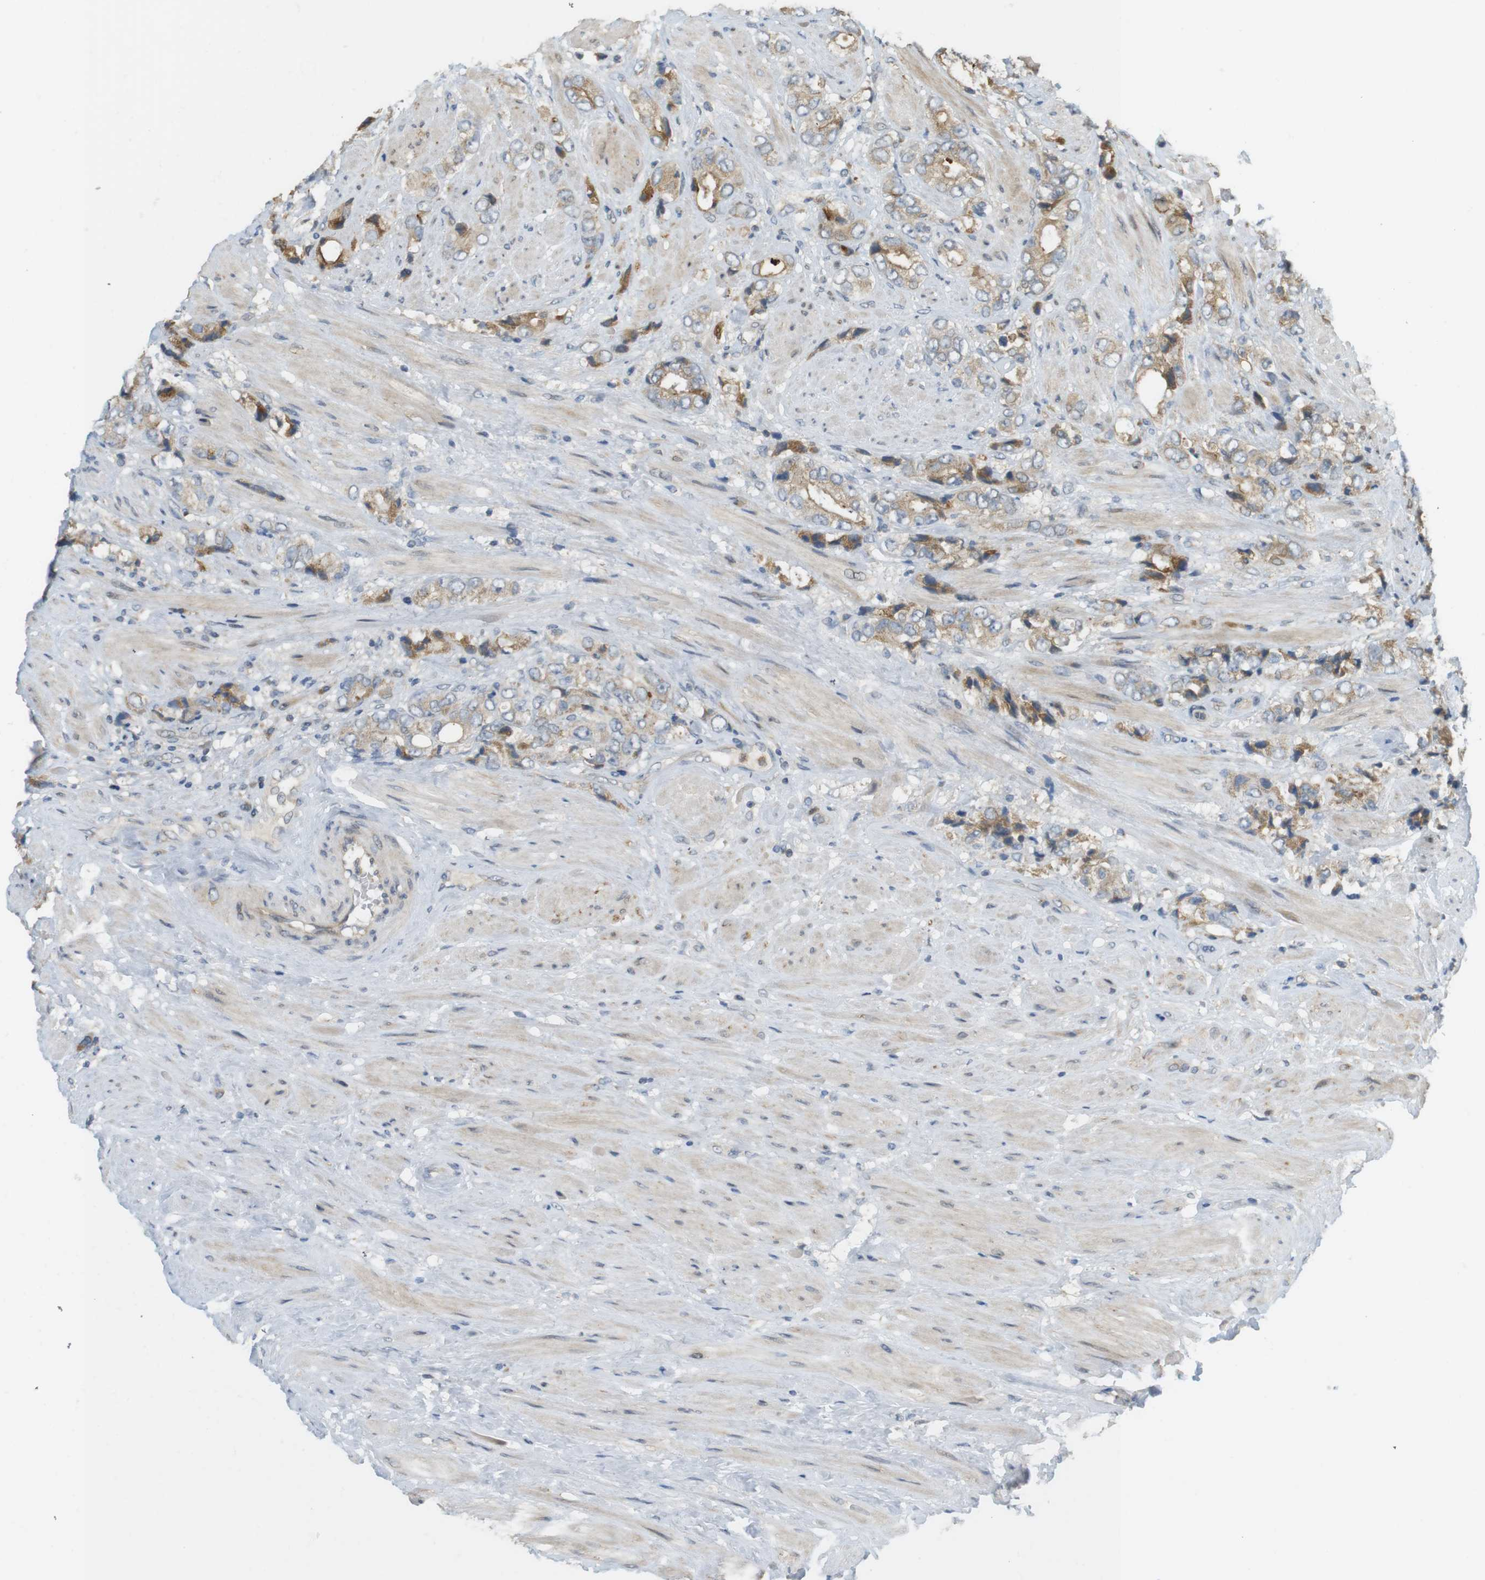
{"staining": {"intensity": "moderate", "quantity": "25%-75%", "location": "cytoplasmic/membranous"}, "tissue": "prostate cancer", "cell_type": "Tumor cells", "image_type": "cancer", "snomed": [{"axis": "morphology", "description": "Adenocarcinoma, High grade"}, {"axis": "topography", "description": "Prostate"}], "caption": "Protein staining of prostate cancer tissue exhibits moderate cytoplasmic/membranous positivity in about 25%-75% of tumor cells. Using DAB (brown) and hematoxylin (blue) stains, captured at high magnification using brightfield microscopy.", "gene": "CLRN3", "patient": {"sex": "male", "age": 61}}